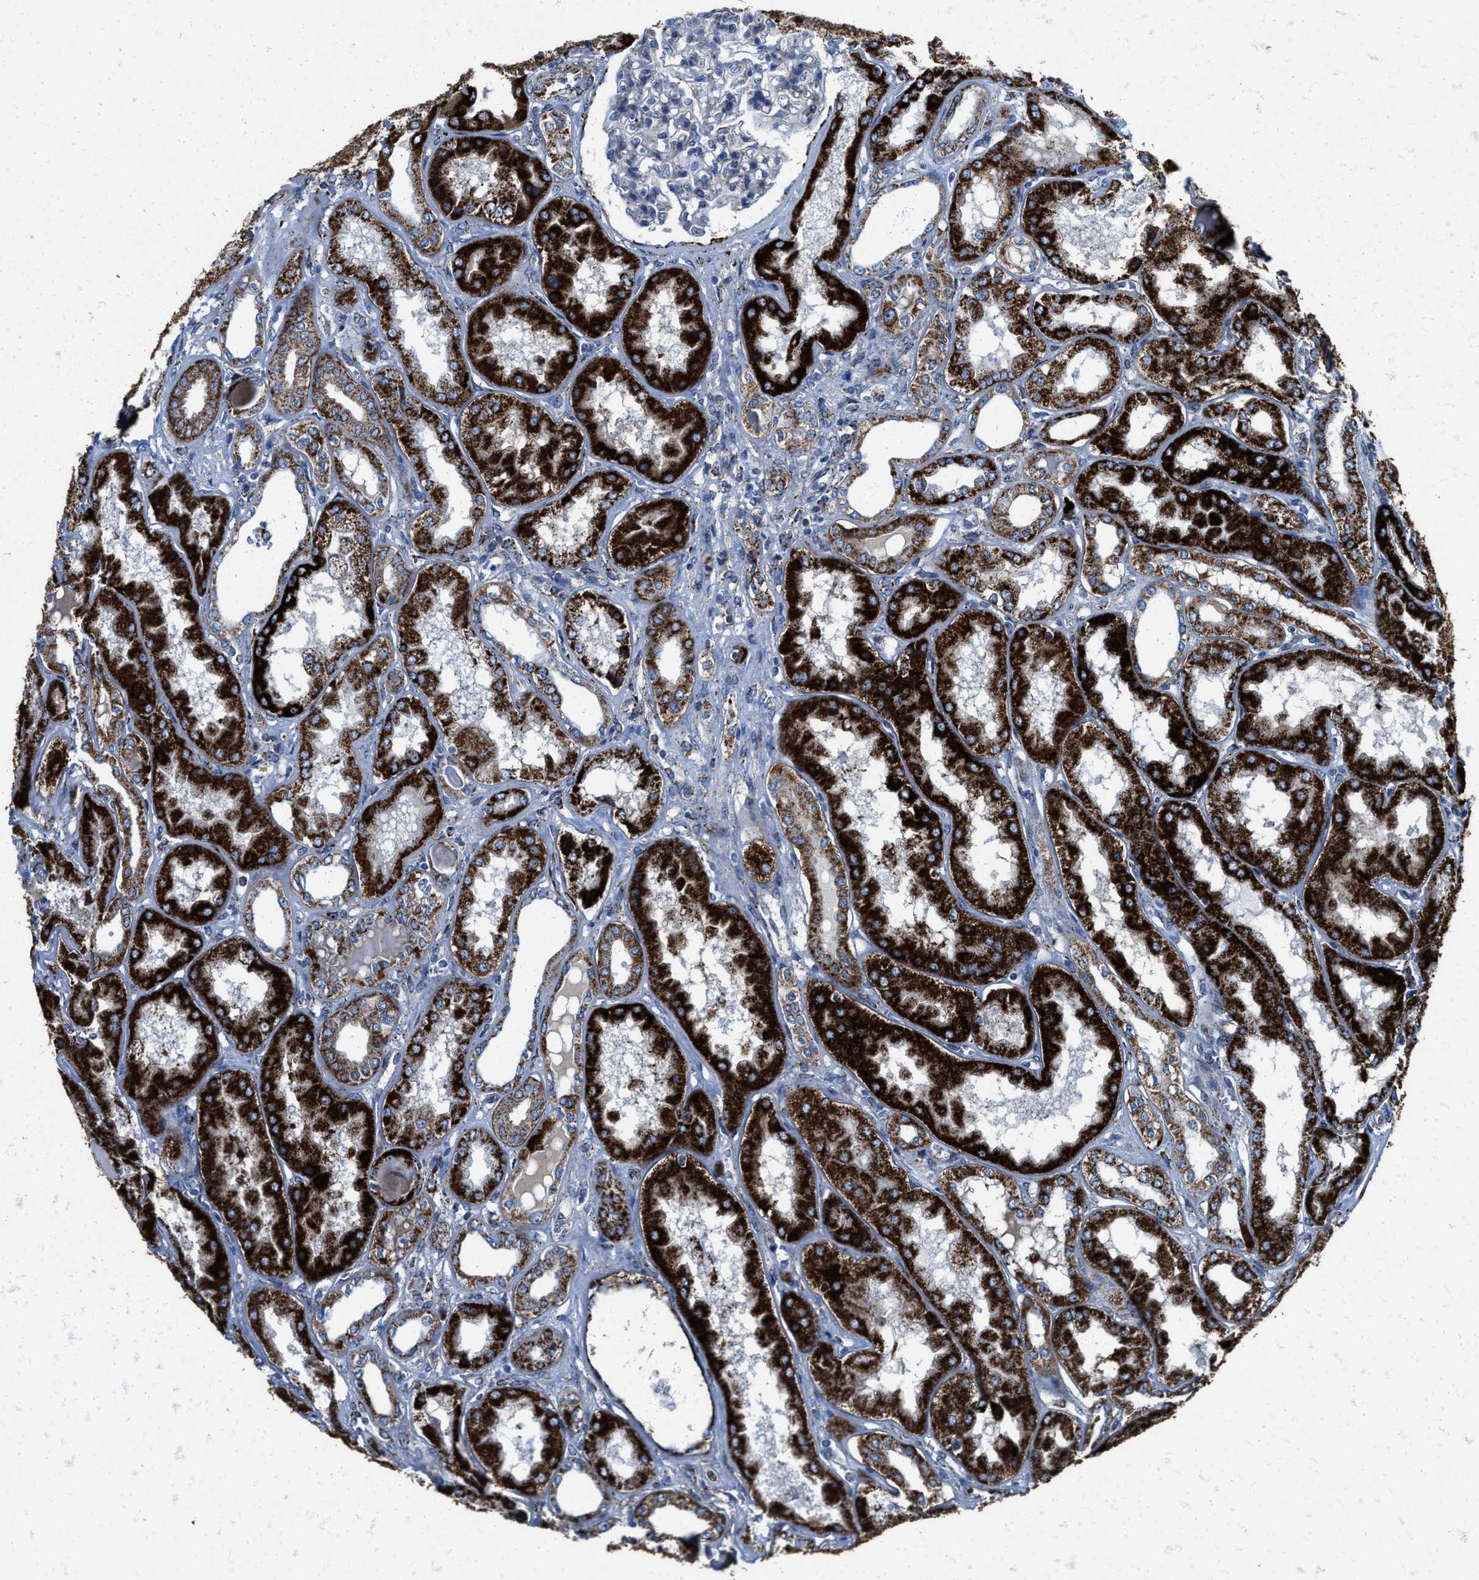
{"staining": {"intensity": "moderate", "quantity": "<25%", "location": "cytoplasmic/membranous"}, "tissue": "kidney", "cell_type": "Cells in glomeruli", "image_type": "normal", "snomed": [{"axis": "morphology", "description": "Normal tissue, NOS"}, {"axis": "topography", "description": "Kidney"}], "caption": "Kidney stained for a protein displays moderate cytoplasmic/membranous positivity in cells in glomeruli. The staining is performed using DAB brown chromogen to label protein expression. The nuclei are counter-stained blue using hematoxylin.", "gene": "ALDH1B1", "patient": {"sex": "female", "age": 56}}